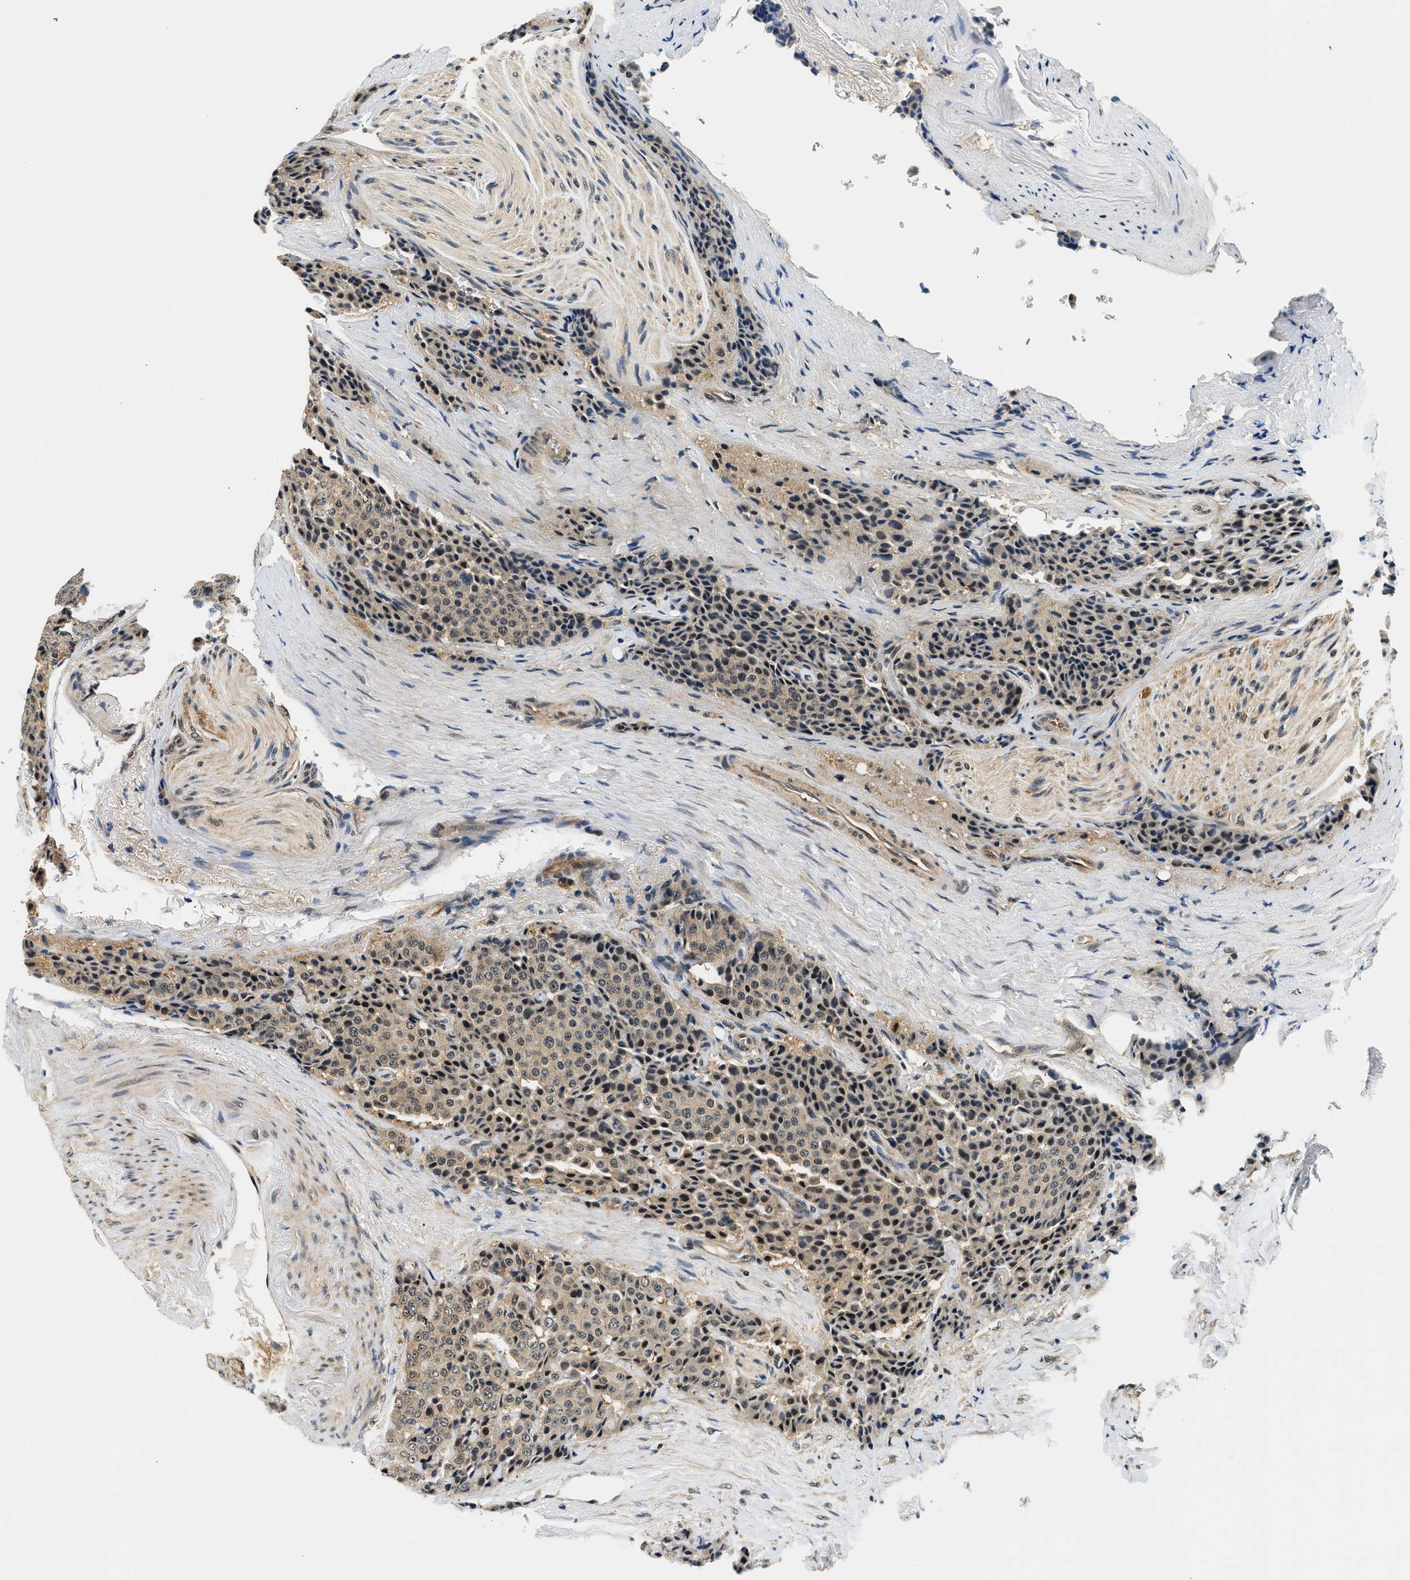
{"staining": {"intensity": "weak", "quantity": ">75%", "location": "cytoplasmic/membranous"}, "tissue": "carcinoid", "cell_type": "Tumor cells", "image_type": "cancer", "snomed": [{"axis": "morphology", "description": "Carcinoid, malignant, NOS"}, {"axis": "topography", "description": "Colon"}], "caption": "Immunohistochemical staining of human carcinoid exhibits weak cytoplasmic/membranous protein positivity in approximately >75% of tumor cells.", "gene": "PSMD3", "patient": {"sex": "female", "age": 61}}